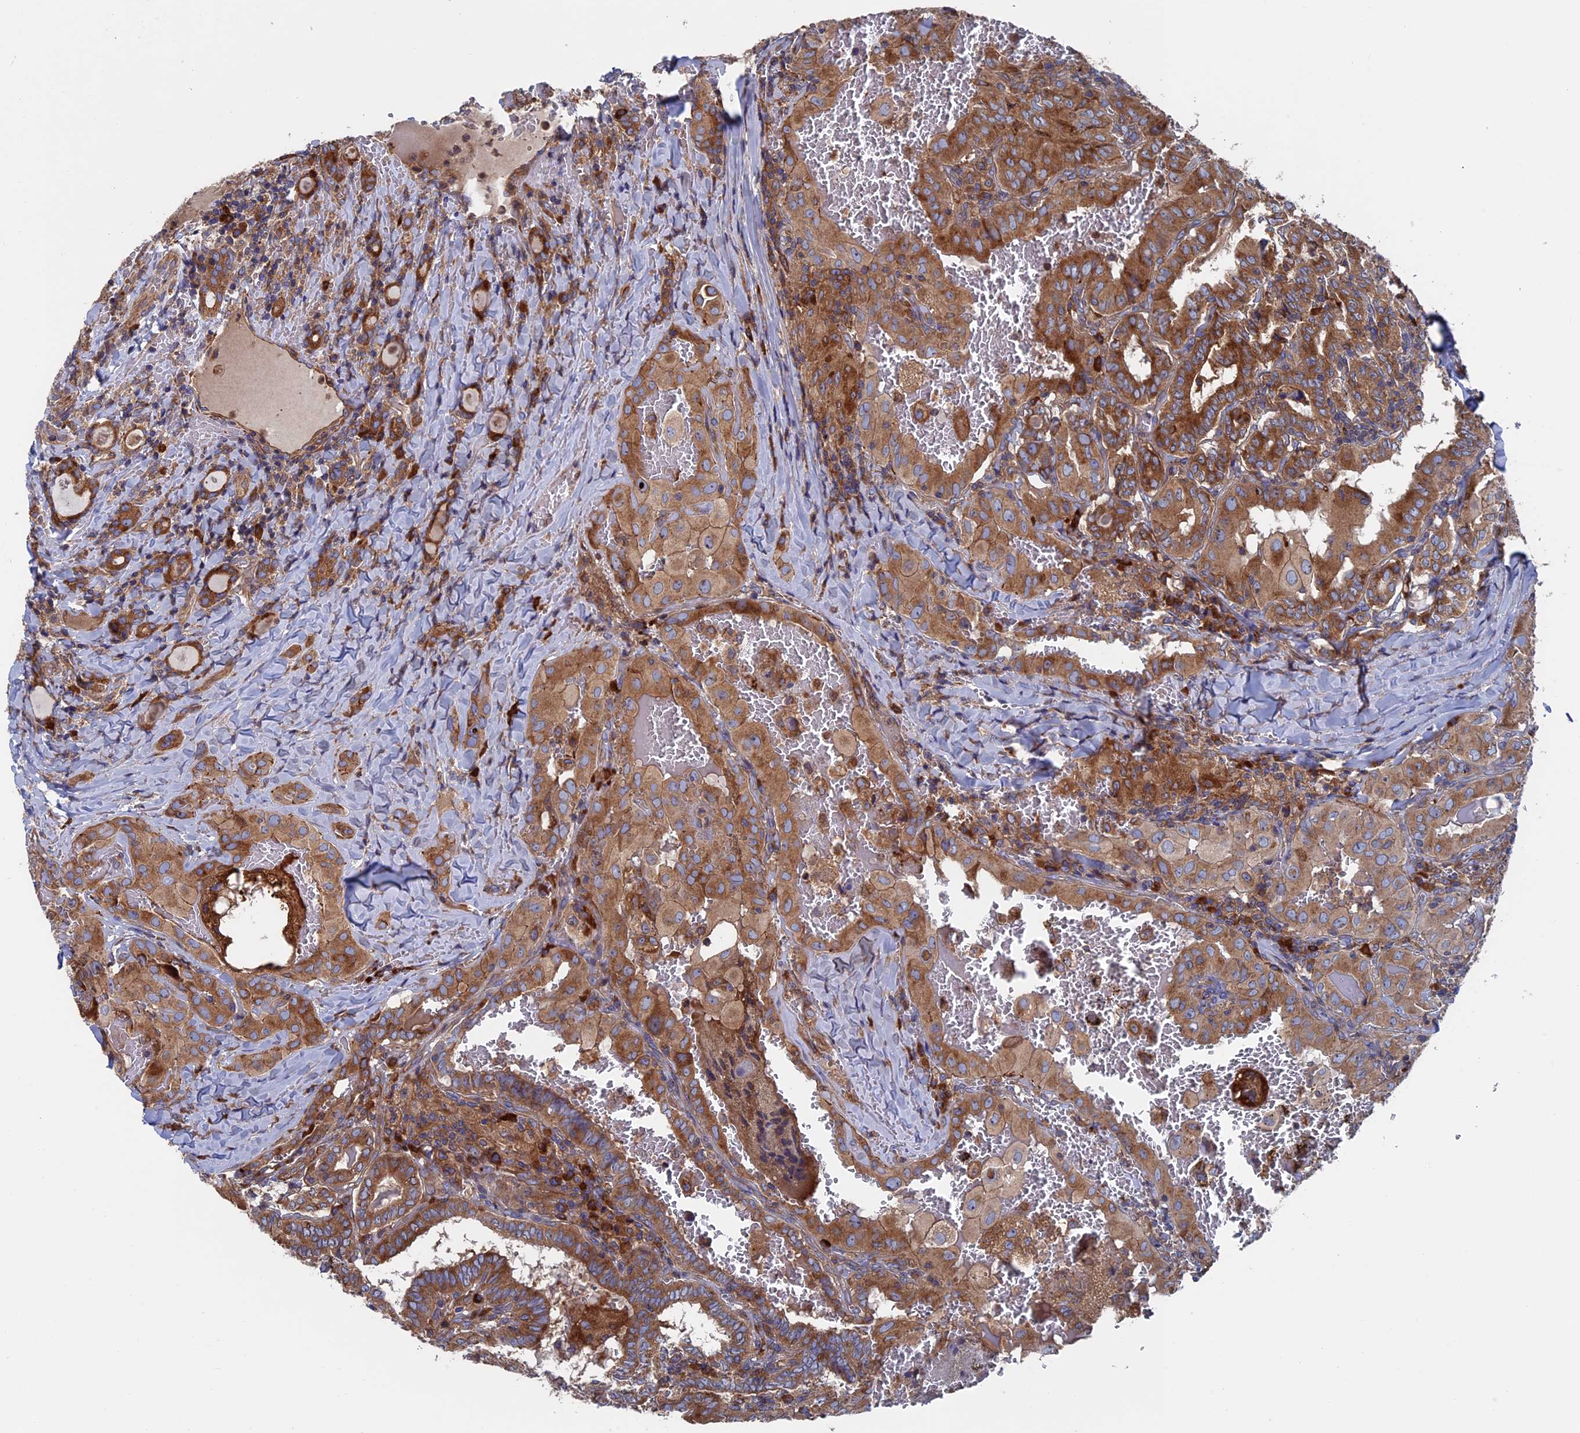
{"staining": {"intensity": "strong", "quantity": ">75%", "location": "cytoplasmic/membranous"}, "tissue": "thyroid cancer", "cell_type": "Tumor cells", "image_type": "cancer", "snomed": [{"axis": "morphology", "description": "Papillary adenocarcinoma, NOS"}, {"axis": "topography", "description": "Thyroid gland"}], "caption": "A high amount of strong cytoplasmic/membranous positivity is seen in approximately >75% of tumor cells in thyroid papillary adenocarcinoma tissue. Using DAB (3,3'-diaminobenzidine) (brown) and hematoxylin (blue) stains, captured at high magnification using brightfield microscopy.", "gene": "DNAJC3", "patient": {"sex": "female", "age": 72}}